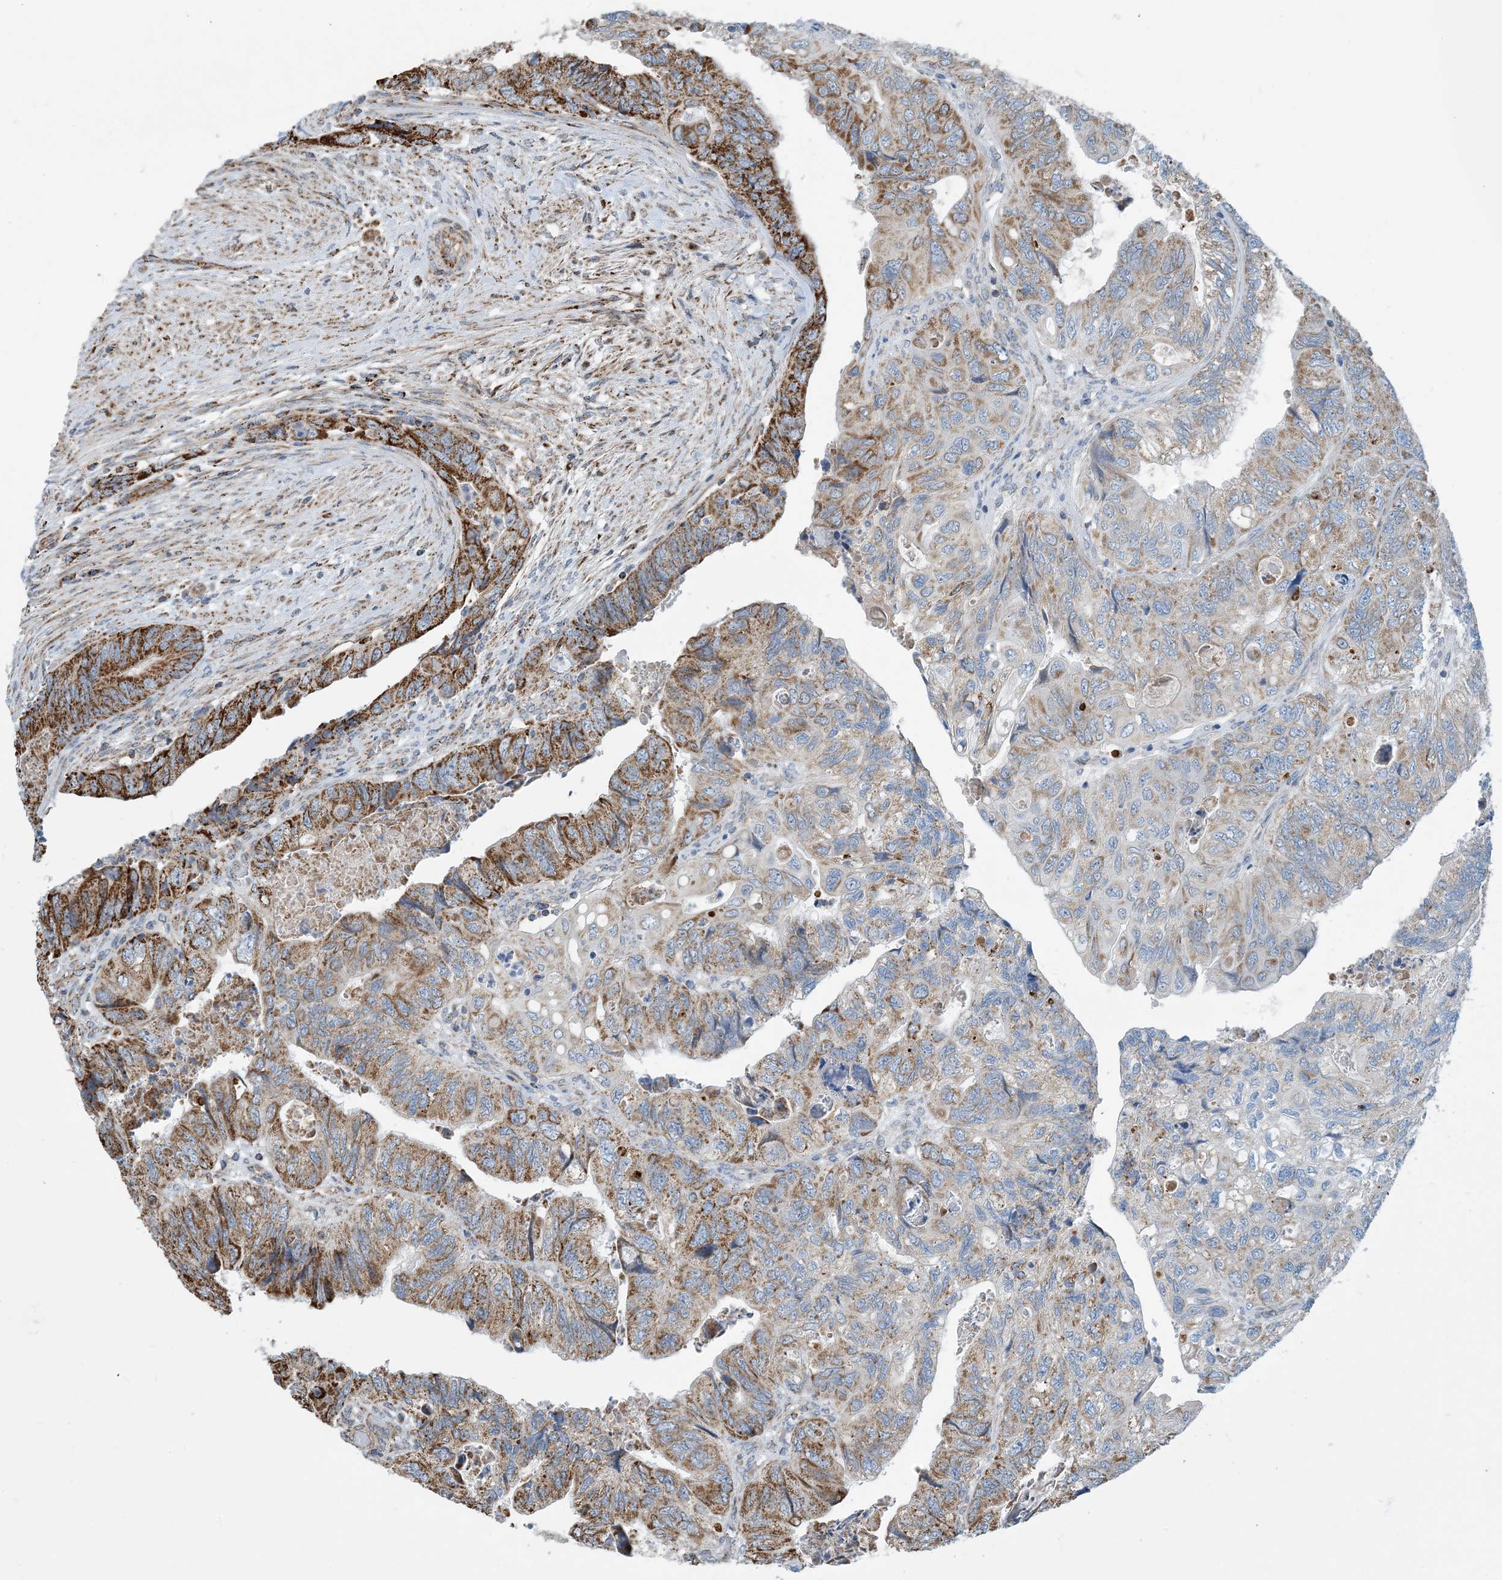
{"staining": {"intensity": "moderate", "quantity": ">75%", "location": "cytoplasmic/membranous"}, "tissue": "colorectal cancer", "cell_type": "Tumor cells", "image_type": "cancer", "snomed": [{"axis": "morphology", "description": "Adenocarcinoma, NOS"}, {"axis": "topography", "description": "Rectum"}], "caption": "Human colorectal cancer (adenocarcinoma) stained with a brown dye demonstrates moderate cytoplasmic/membranous positive staining in approximately >75% of tumor cells.", "gene": "PCDHGA1", "patient": {"sex": "male", "age": 63}}